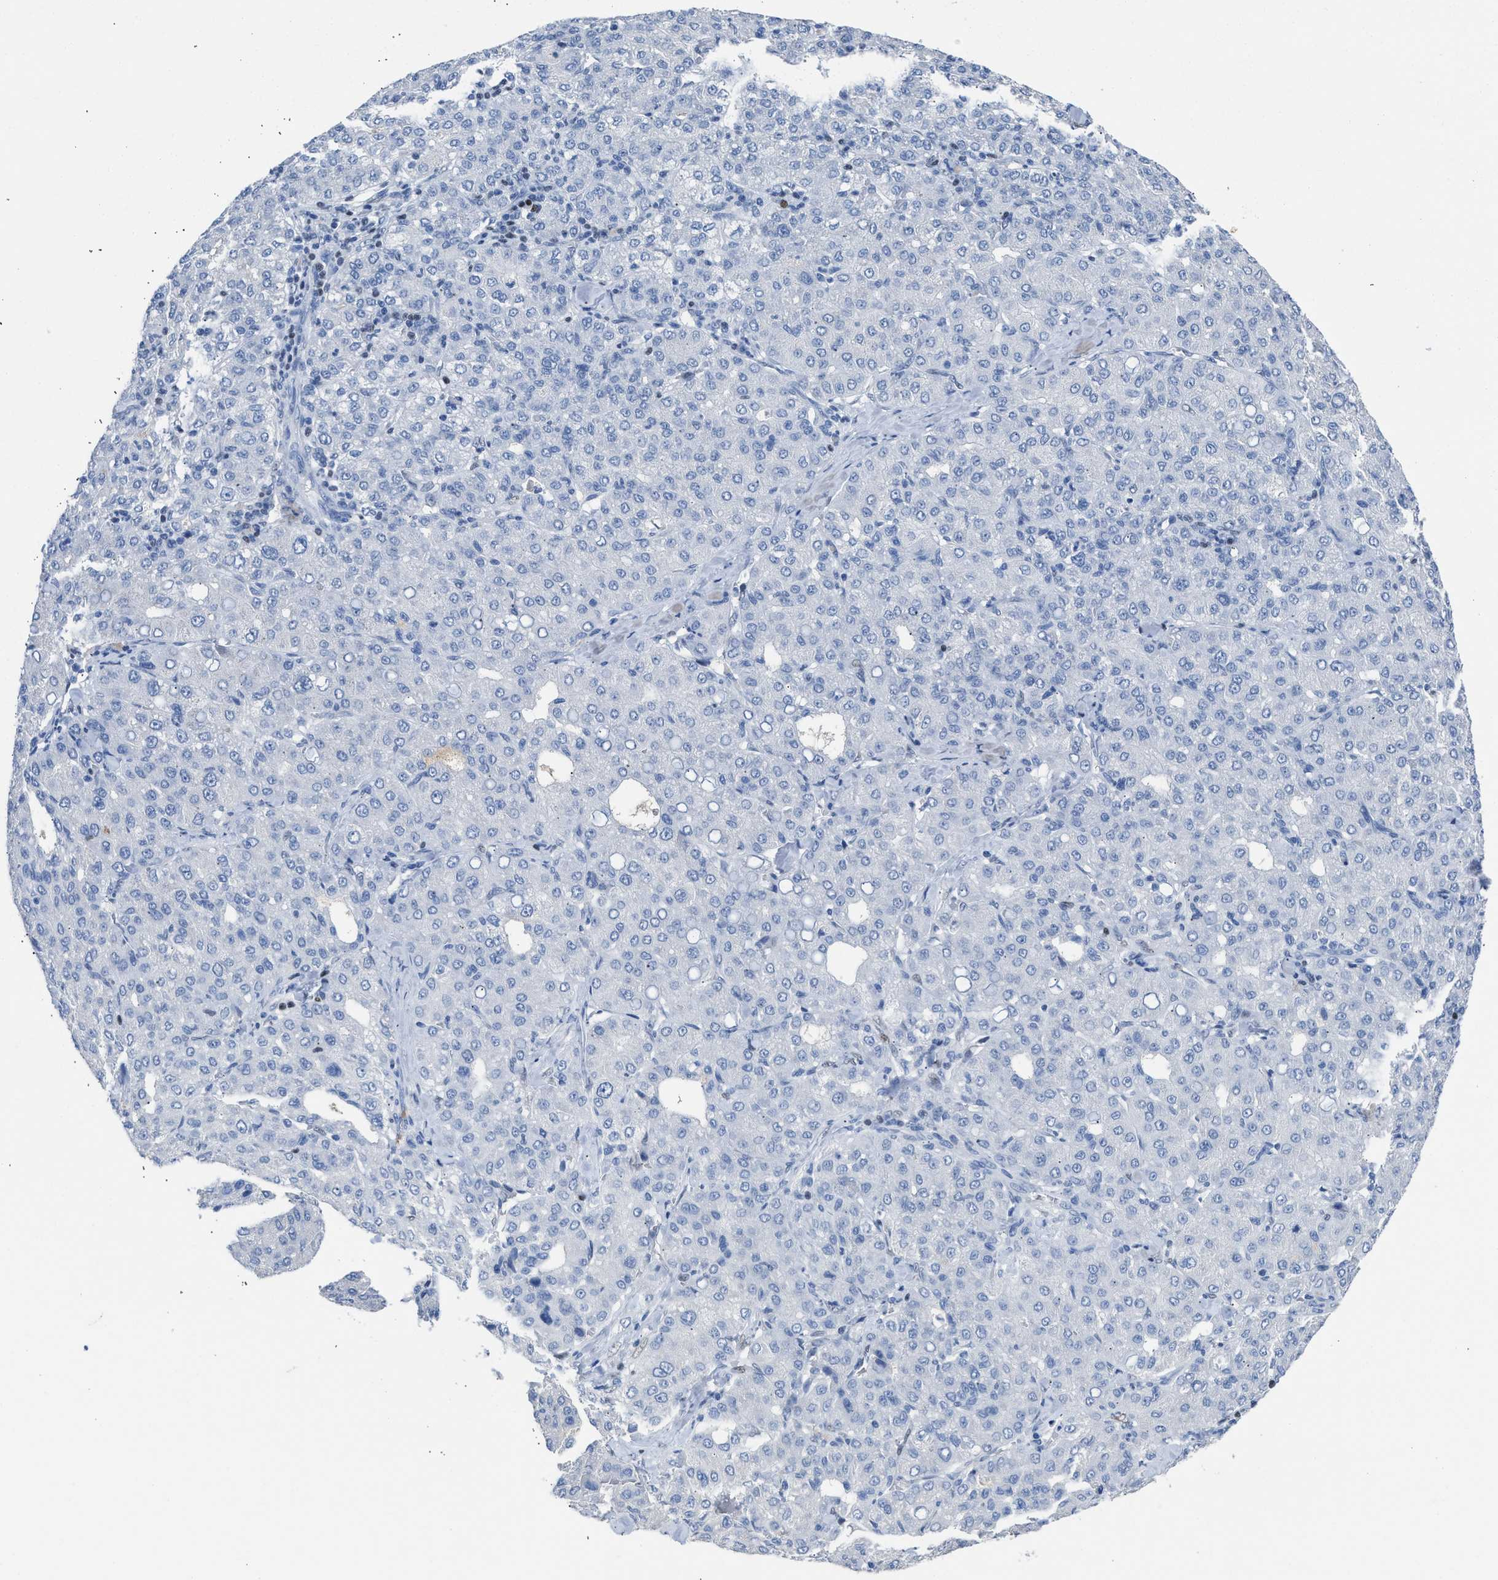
{"staining": {"intensity": "negative", "quantity": "none", "location": "none"}, "tissue": "liver cancer", "cell_type": "Tumor cells", "image_type": "cancer", "snomed": [{"axis": "morphology", "description": "Carcinoma, Hepatocellular, NOS"}, {"axis": "topography", "description": "Liver"}], "caption": "An IHC image of hepatocellular carcinoma (liver) is shown. There is no staining in tumor cells of hepatocellular carcinoma (liver). (DAB (3,3'-diaminobenzidine) IHC, high magnification).", "gene": "LEF1", "patient": {"sex": "male", "age": 65}}